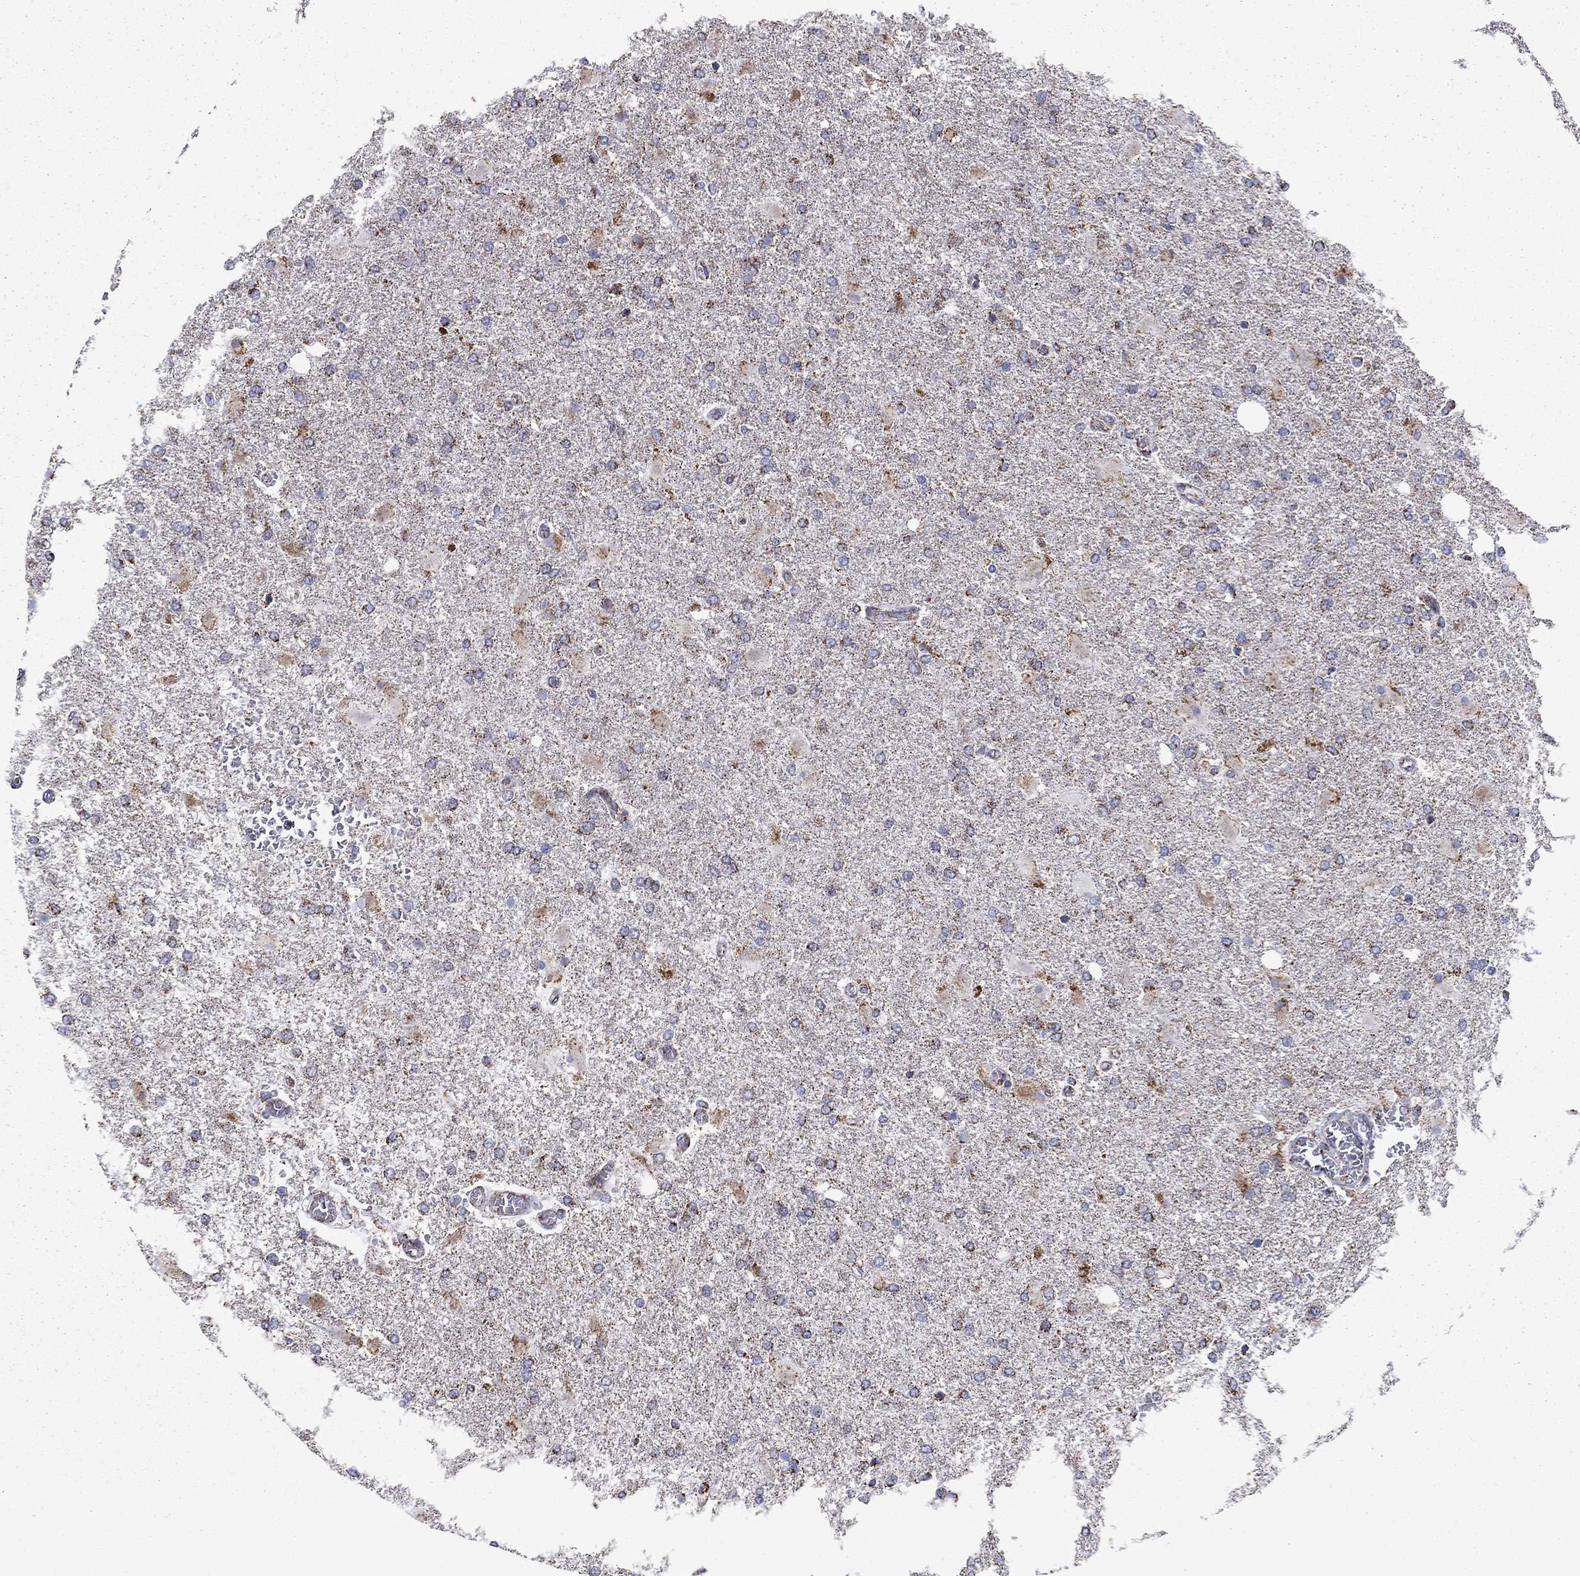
{"staining": {"intensity": "moderate", "quantity": "25%-75%", "location": "cytoplasmic/membranous"}, "tissue": "glioma", "cell_type": "Tumor cells", "image_type": "cancer", "snomed": [{"axis": "morphology", "description": "Glioma, malignant, High grade"}, {"axis": "topography", "description": "Cerebral cortex"}], "caption": "Immunohistochemical staining of human glioma reveals medium levels of moderate cytoplasmic/membranous protein positivity in about 25%-75% of tumor cells.", "gene": "NDUFV1", "patient": {"sex": "male", "age": 79}}